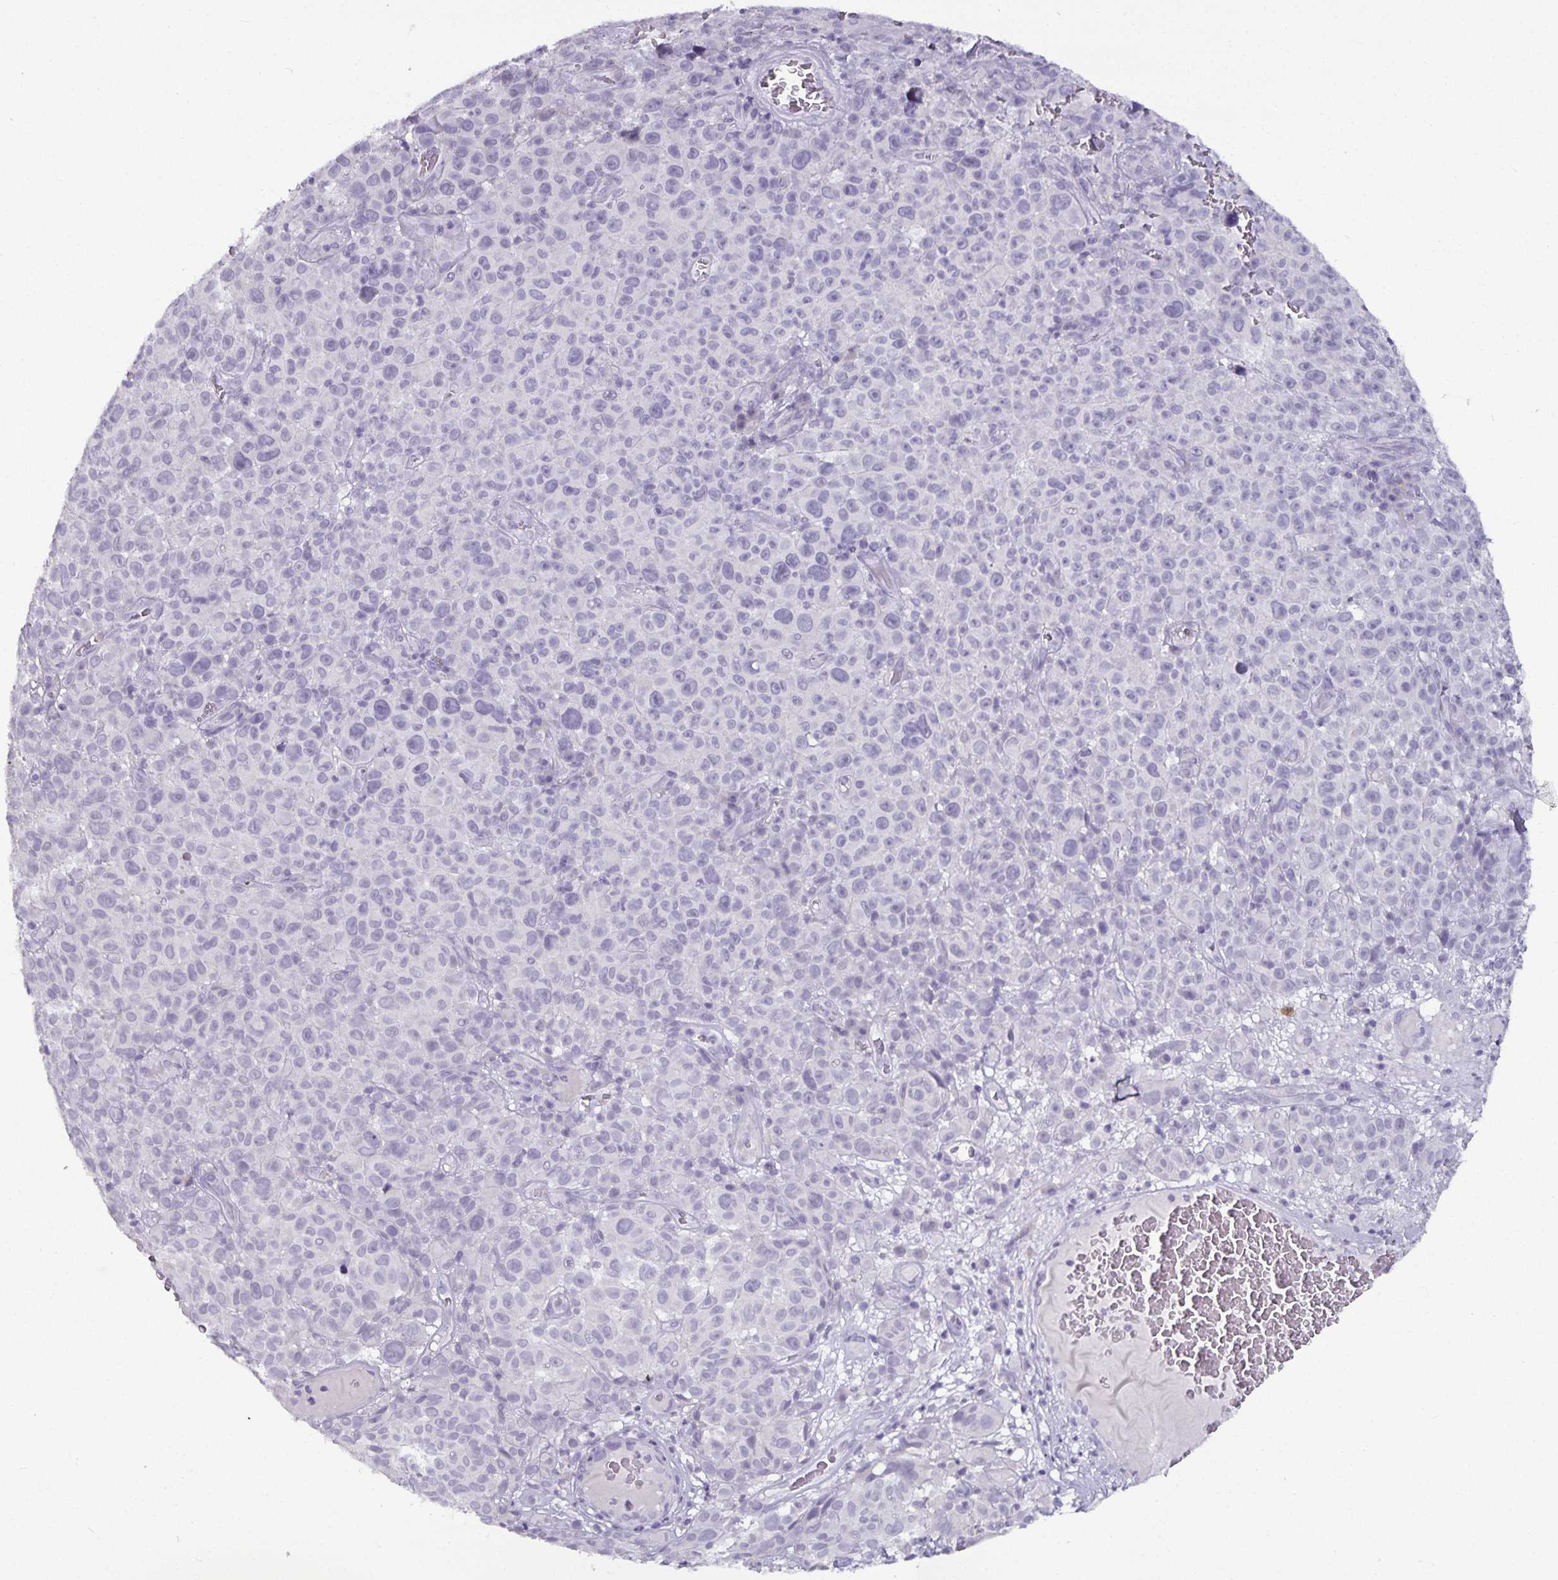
{"staining": {"intensity": "negative", "quantity": "none", "location": "none"}, "tissue": "melanoma", "cell_type": "Tumor cells", "image_type": "cancer", "snomed": [{"axis": "morphology", "description": "Malignant melanoma, NOS"}, {"axis": "topography", "description": "Skin"}], "caption": "Tumor cells show no significant positivity in malignant melanoma.", "gene": "CA12", "patient": {"sex": "female", "age": 82}}